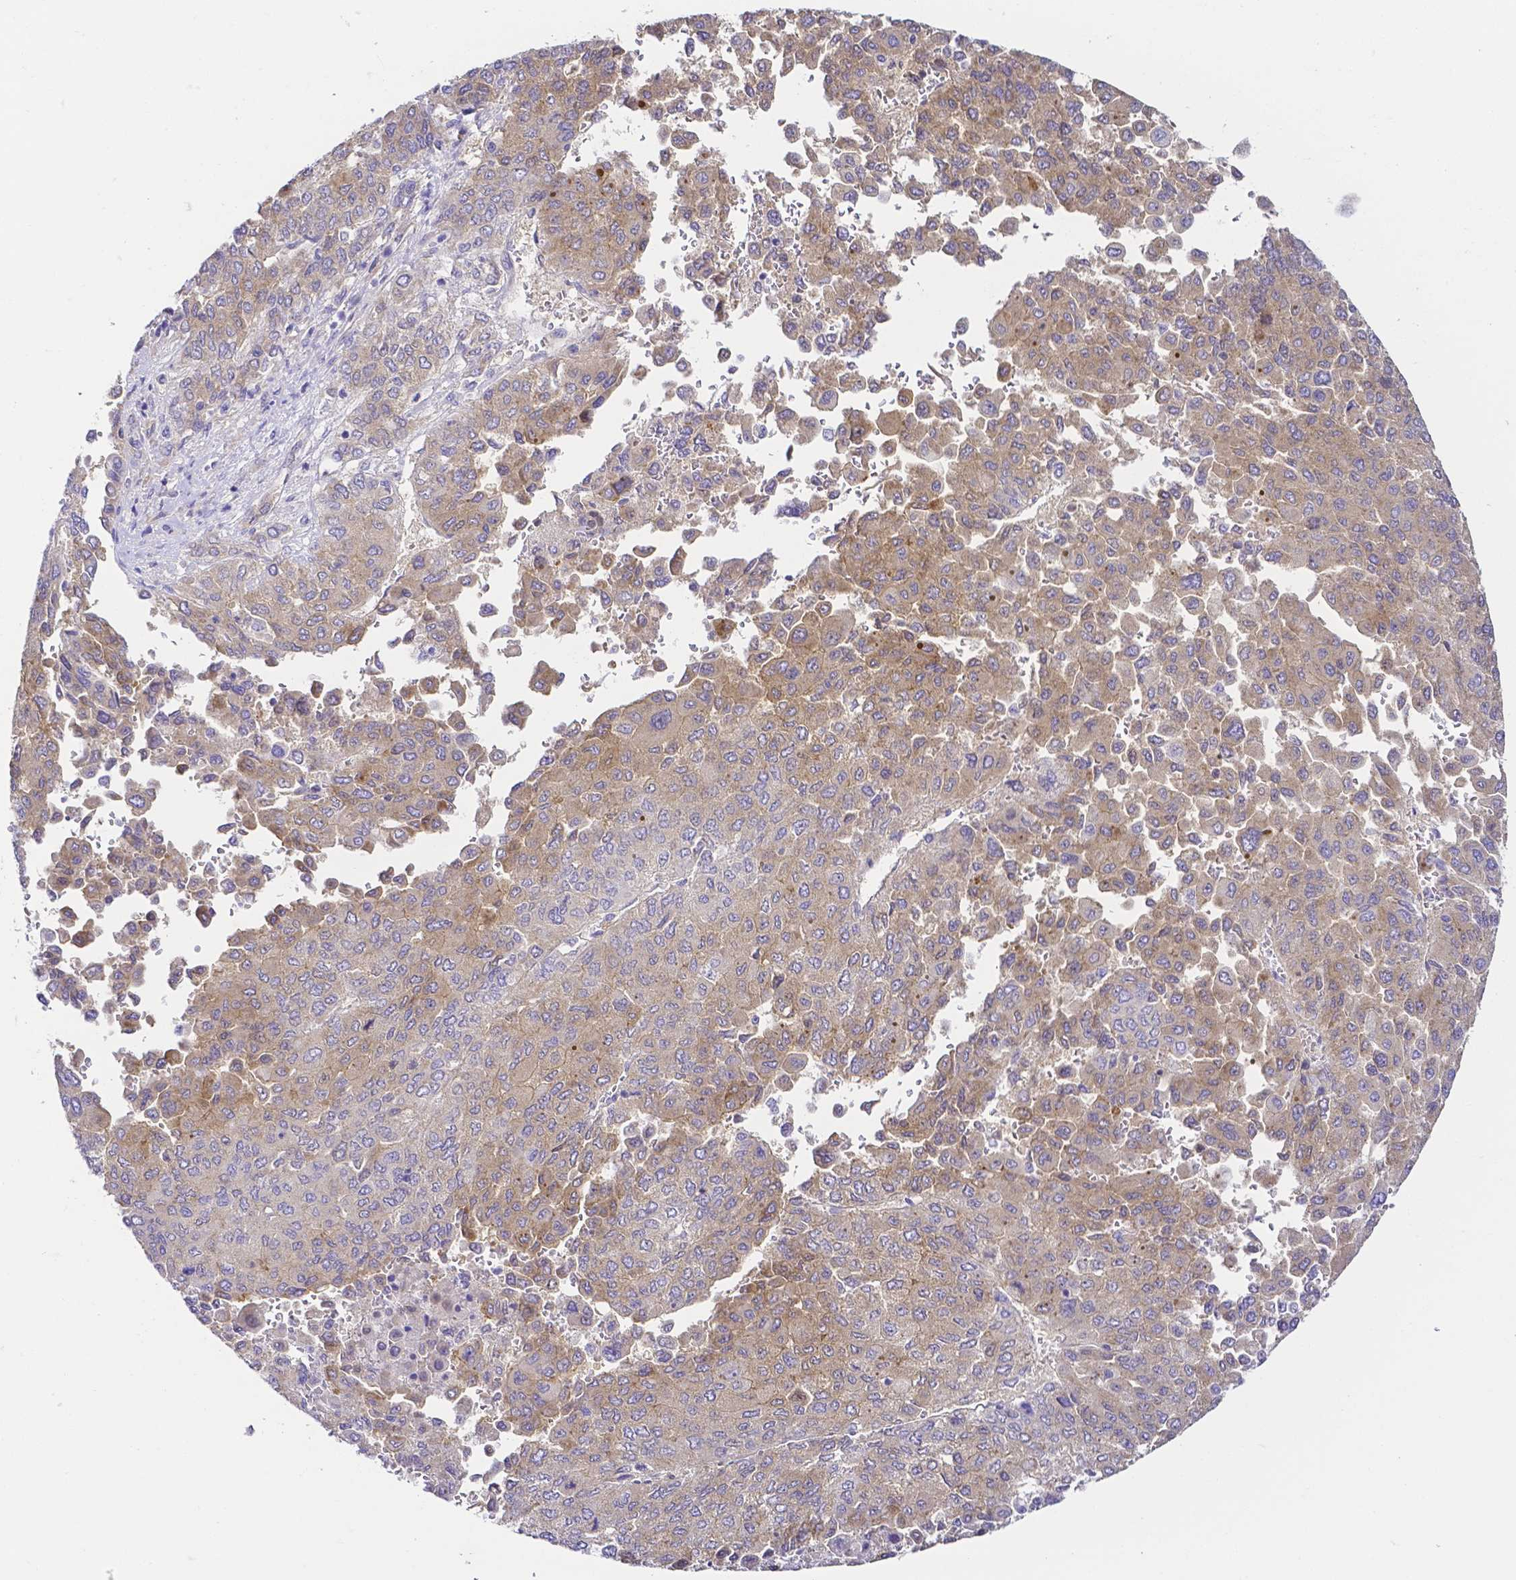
{"staining": {"intensity": "weak", "quantity": "25%-75%", "location": "cytoplasmic/membranous"}, "tissue": "liver cancer", "cell_type": "Tumor cells", "image_type": "cancer", "snomed": [{"axis": "morphology", "description": "Carcinoma, Hepatocellular, NOS"}, {"axis": "topography", "description": "Liver"}], "caption": "IHC micrograph of human liver cancer stained for a protein (brown), which displays low levels of weak cytoplasmic/membranous positivity in about 25%-75% of tumor cells.", "gene": "PKP3", "patient": {"sex": "female", "age": 41}}